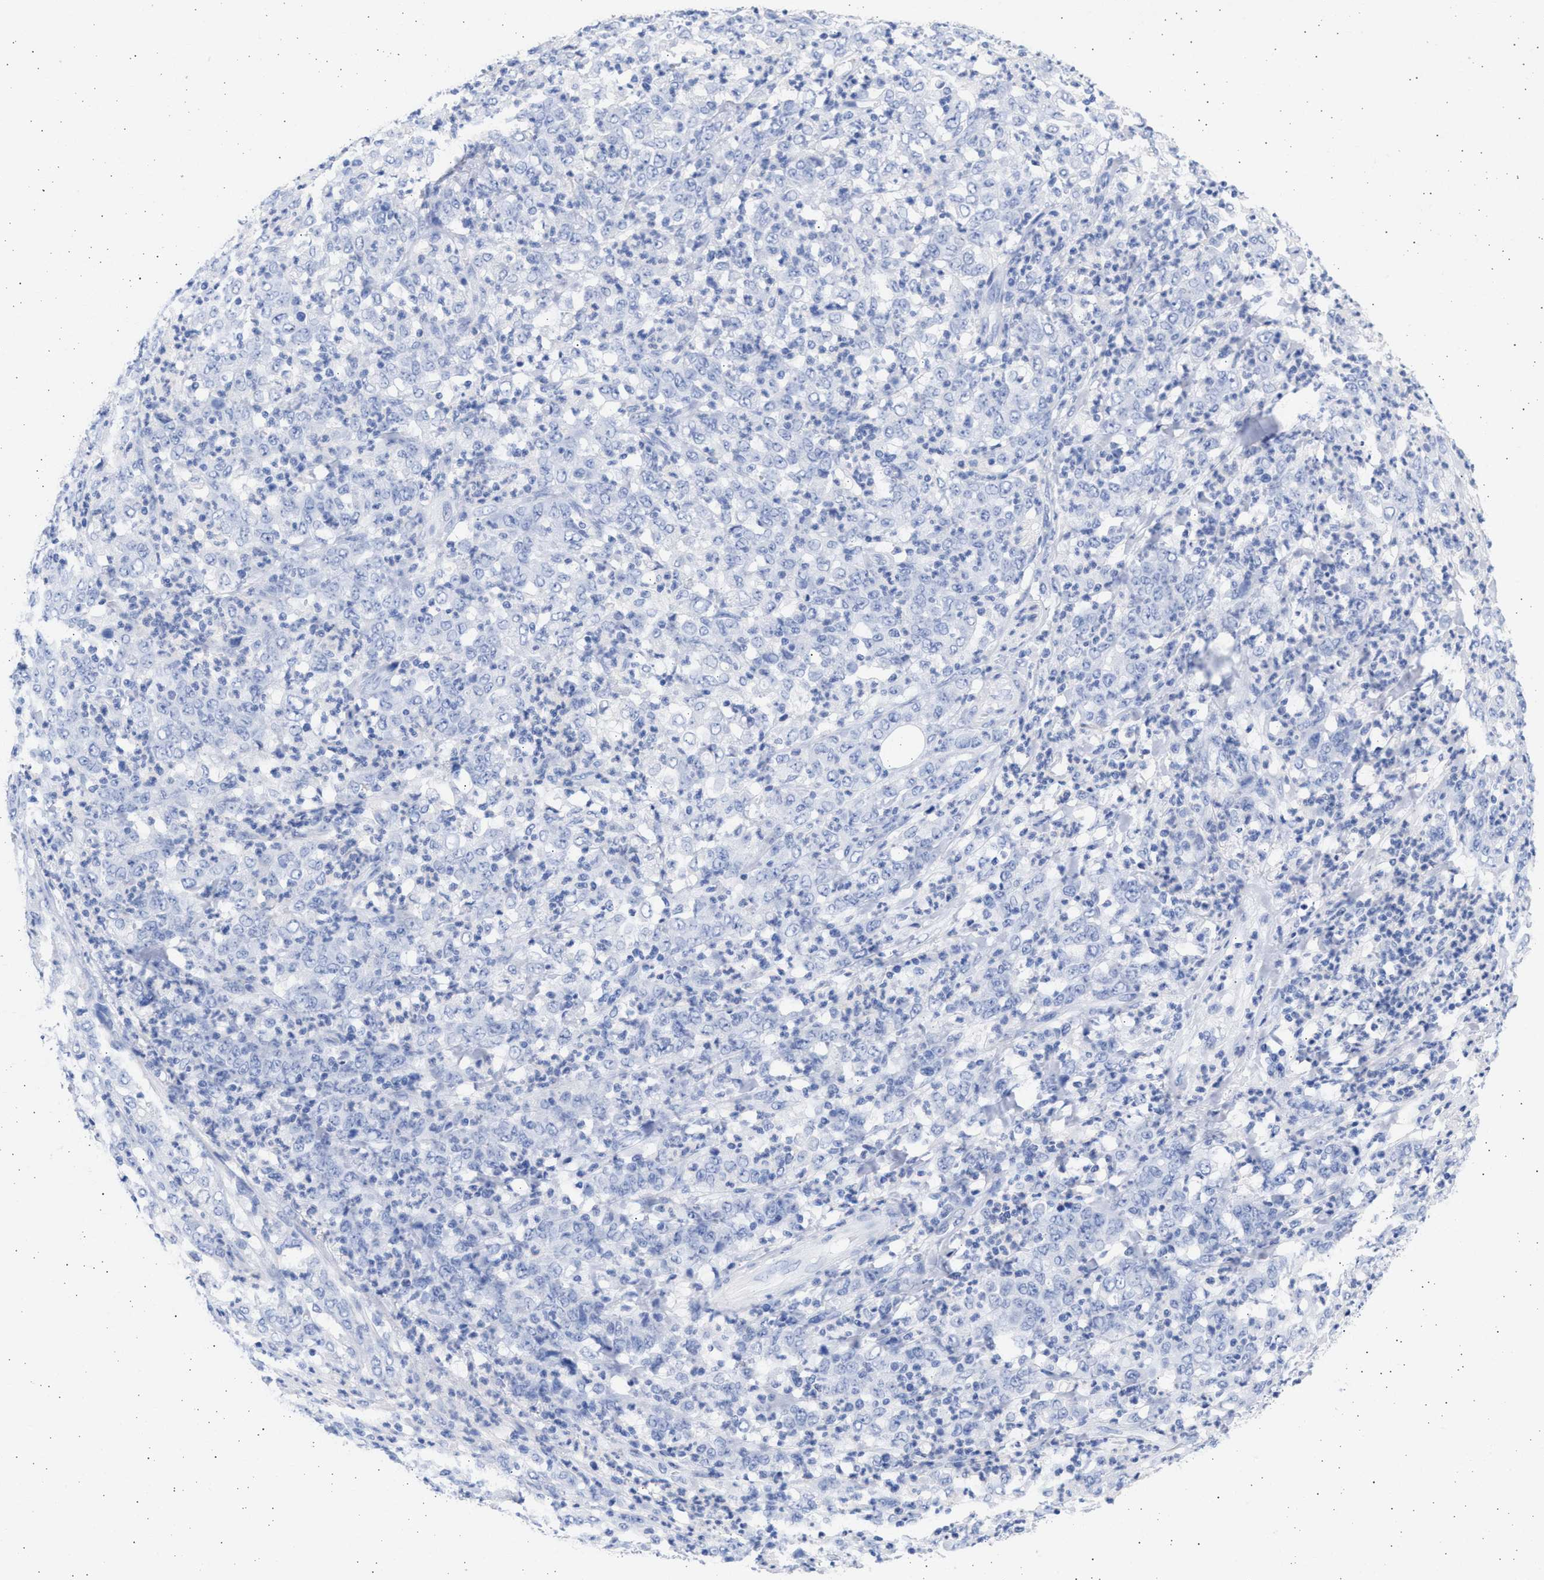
{"staining": {"intensity": "negative", "quantity": "none", "location": "none"}, "tissue": "stomach cancer", "cell_type": "Tumor cells", "image_type": "cancer", "snomed": [{"axis": "morphology", "description": "Adenocarcinoma, NOS"}, {"axis": "topography", "description": "Stomach, lower"}], "caption": "There is no significant staining in tumor cells of stomach cancer. (Brightfield microscopy of DAB (3,3'-diaminobenzidine) immunohistochemistry at high magnification).", "gene": "ALDOC", "patient": {"sex": "female", "age": 71}}